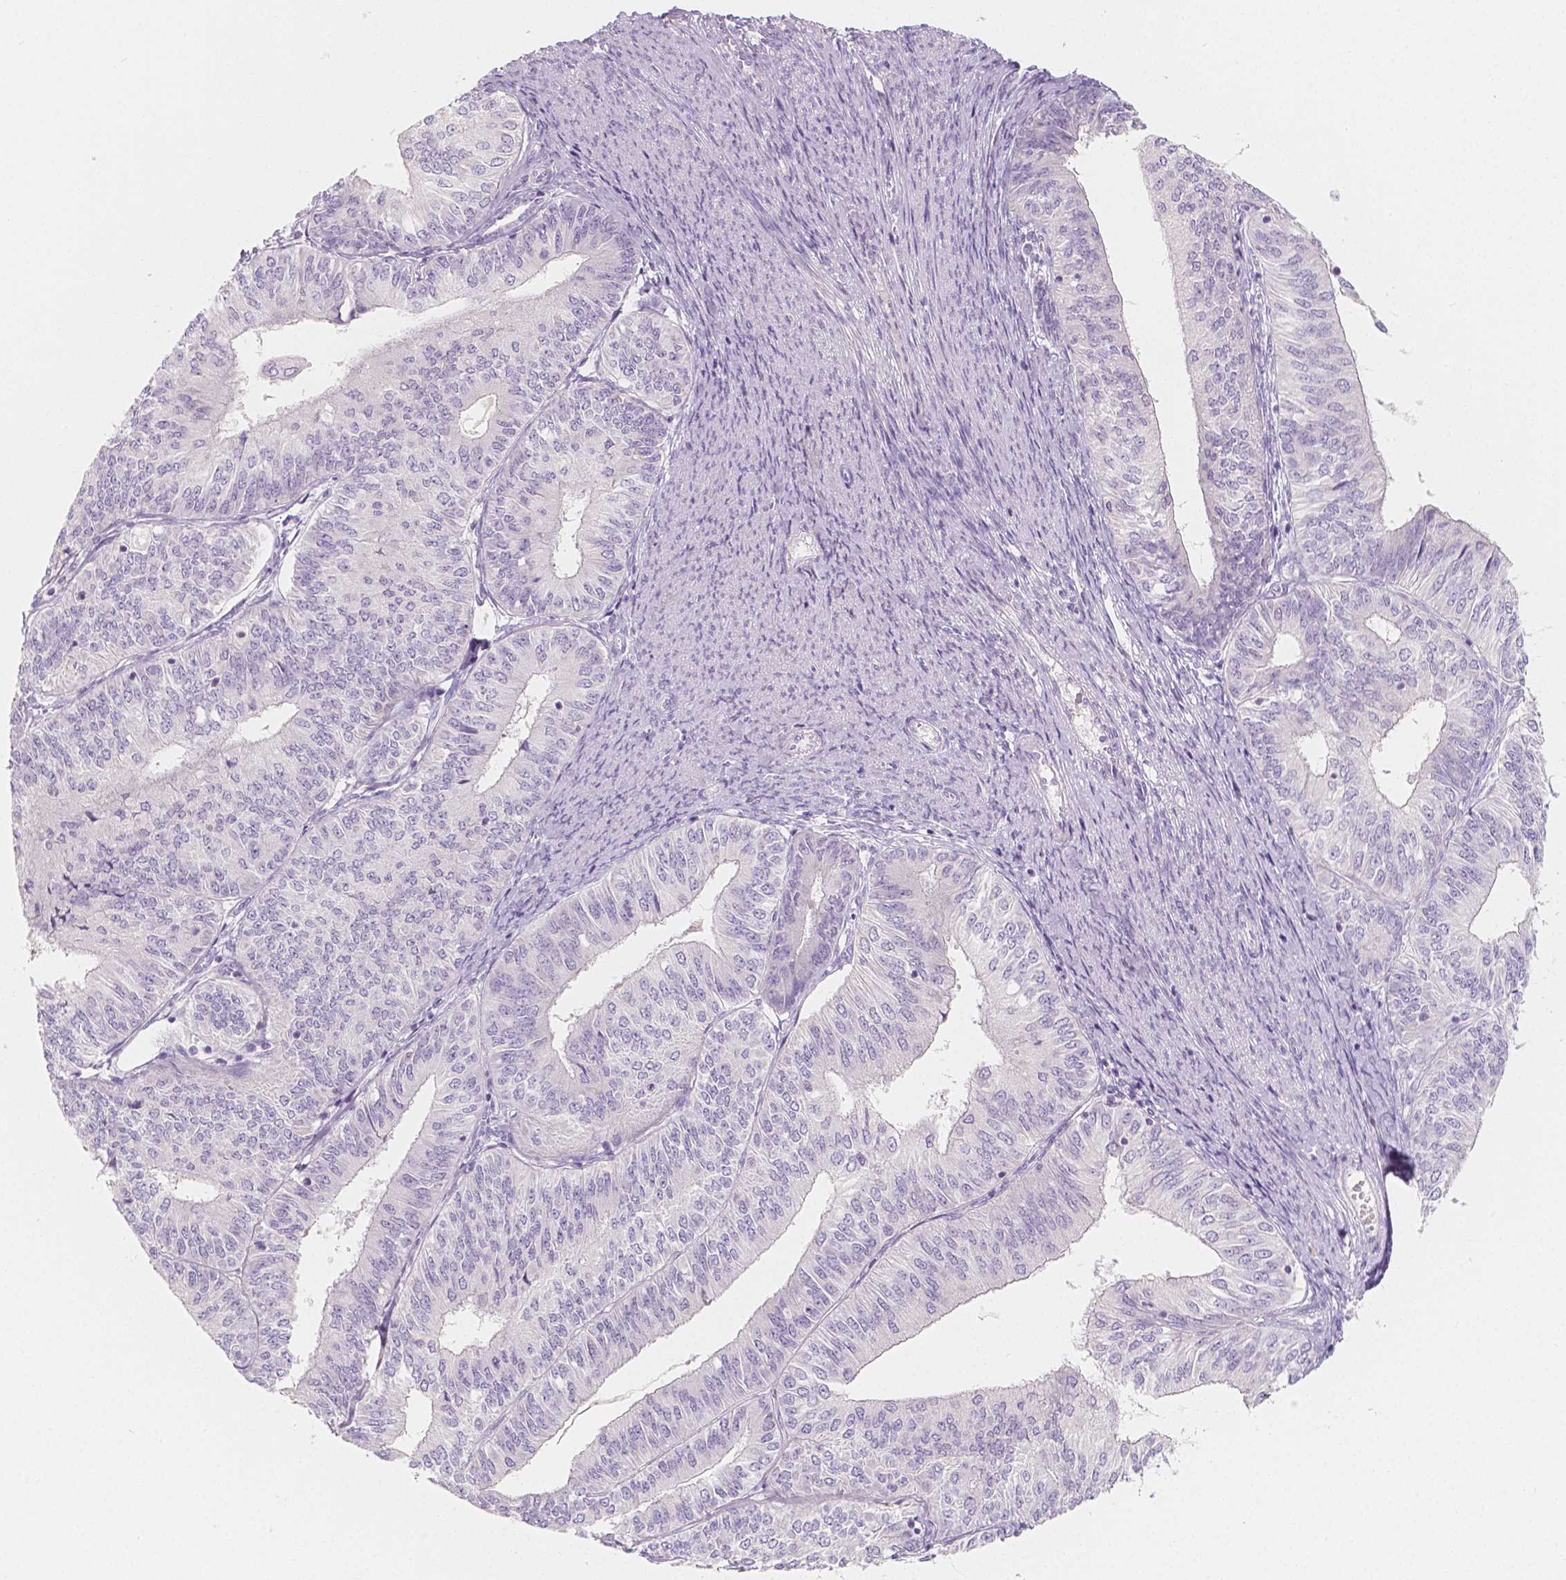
{"staining": {"intensity": "negative", "quantity": "none", "location": "none"}, "tissue": "endometrial cancer", "cell_type": "Tumor cells", "image_type": "cancer", "snomed": [{"axis": "morphology", "description": "Adenocarcinoma, NOS"}, {"axis": "topography", "description": "Endometrium"}], "caption": "There is no significant staining in tumor cells of endometrial cancer (adenocarcinoma).", "gene": "BATF", "patient": {"sex": "female", "age": 58}}